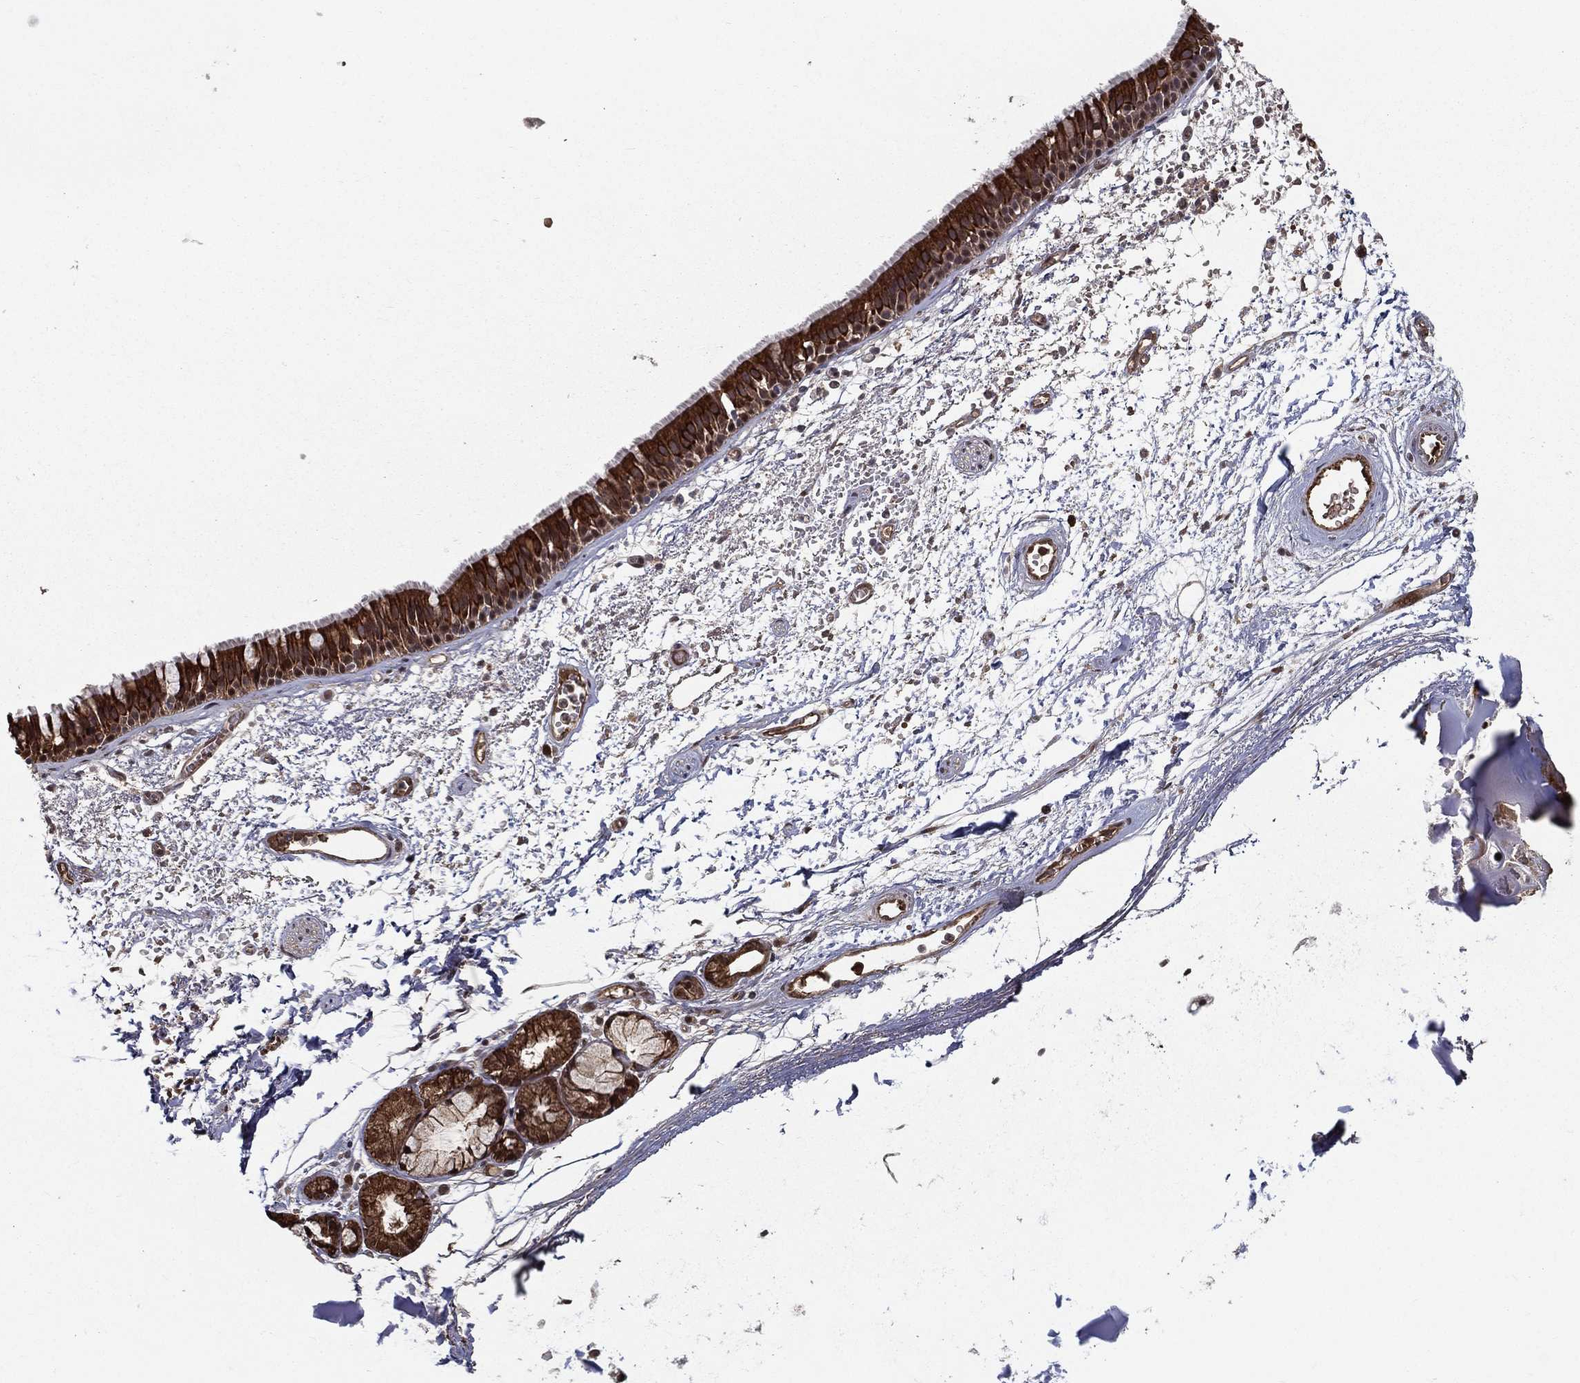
{"staining": {"intensity": "strong", "quantity": ">75%", "location": "cytoplasmic/membranous"}, "tissue": "bronchus", "cell_type": "Respiratory epithelial cells", "image_type": "normal", "snomed": [{"axis": "morphology", "description": "Normal tissue, NOS"}, {"axis": "topography", "description": "Cartilage tissue"}, {"axis": "topography", "description": "Bronchus"}], "caption": "This histopathology image demonstrates benign bronchus stained with immunohistochemistry to label a protein in brown. The cytoplasmic/membranous of respiratory epithelial cells show strong positivity for the protein. Nuclei are counter-stained blue.", "gene": "SLC6A6", "patient": {"sex": "male", "age": 66}}